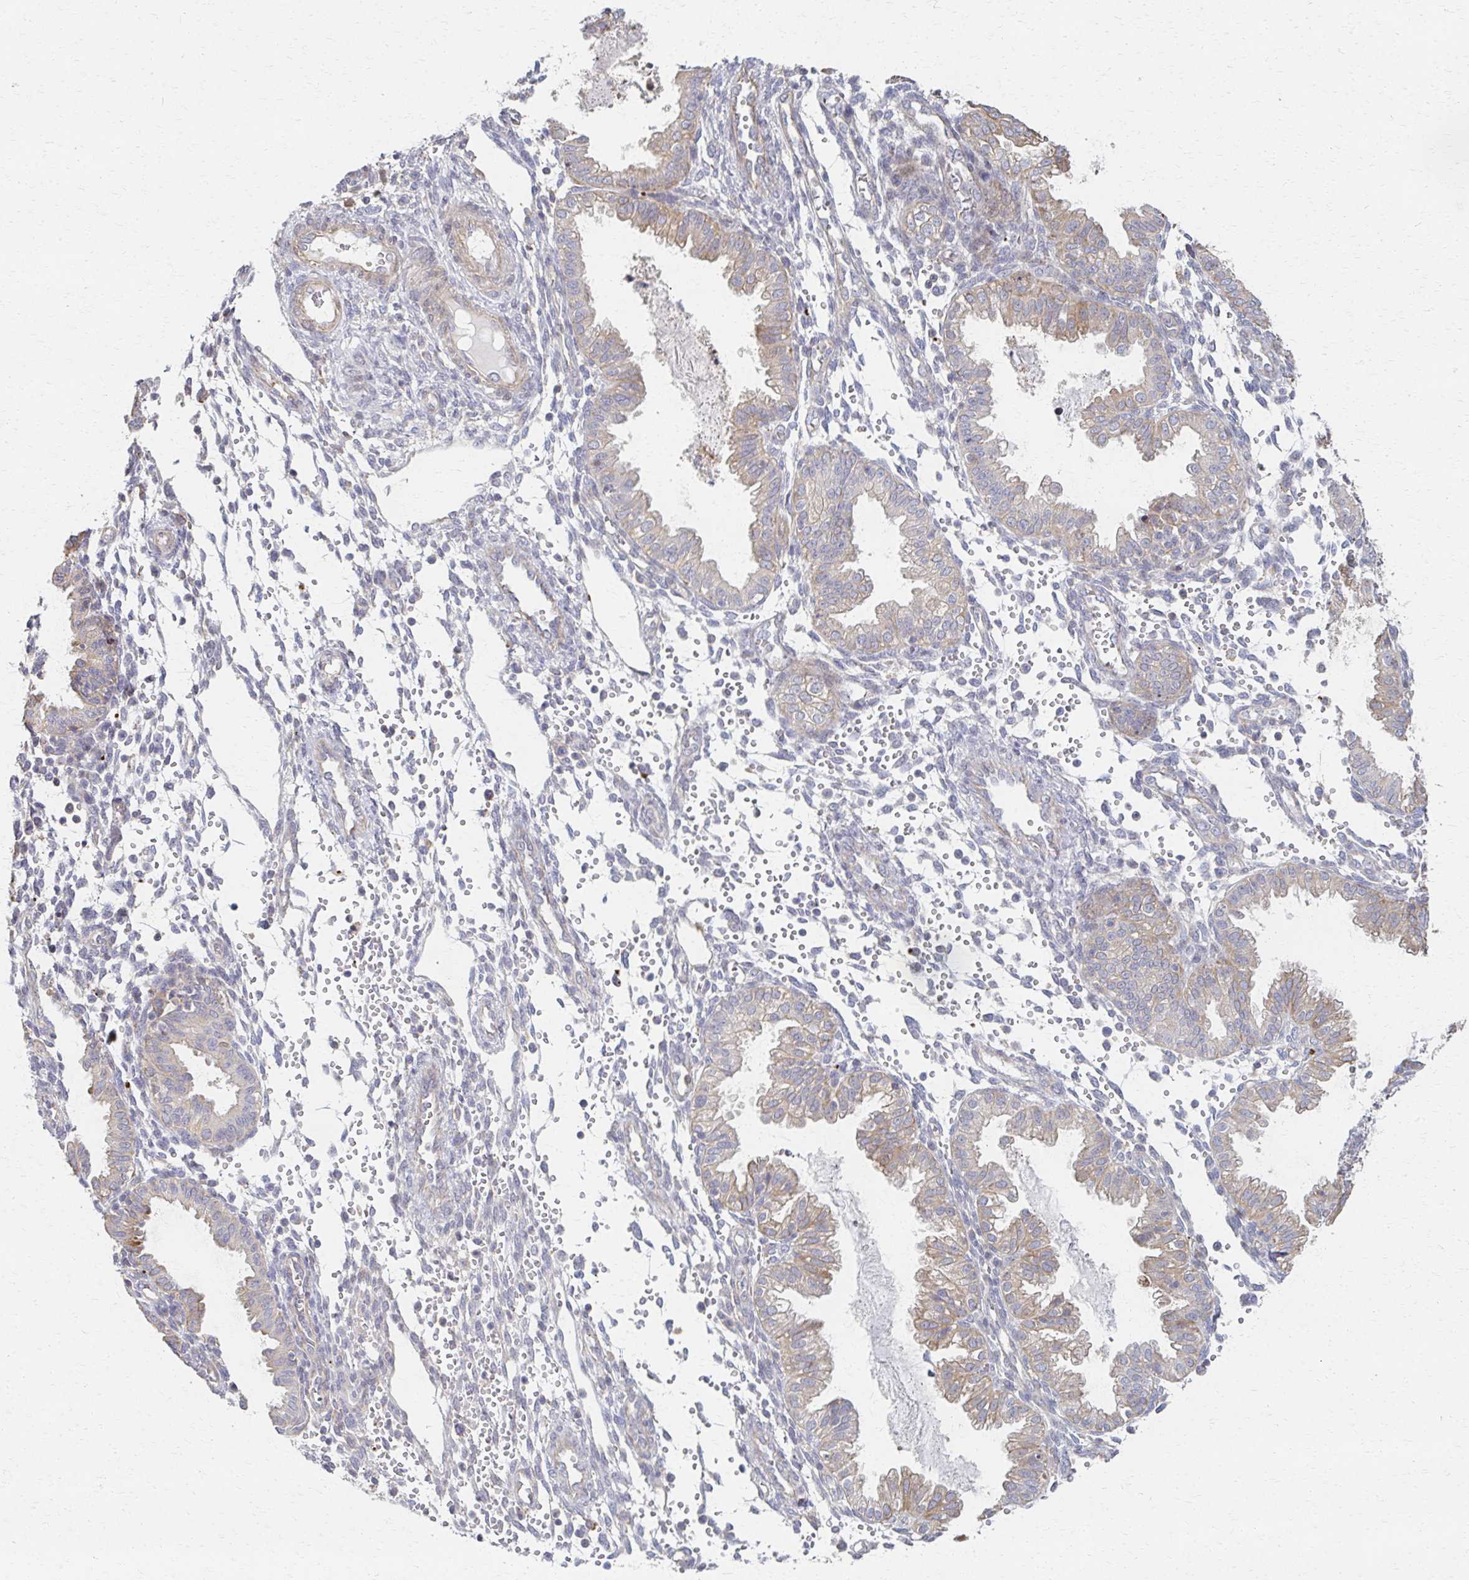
{"staining": {"intensity": "negative", "quantity": "none", "location": "none"}, "tissue": "endometrium", "cell_type": "Cells in endometrial stroma", "image_type": "normal", "snomed": [{"axis": "morphology", "description": "Normal tissue, NOS"}, {"axis": "topography", "description": "Endometrium"}], "caption": "DAB immunohistochemical staining of unremarkable human endometrium displays no significant positivity in cells in endometrial stroma.", "gene": "EOLA1", "patient": {"sex": "female", "age": 33}}